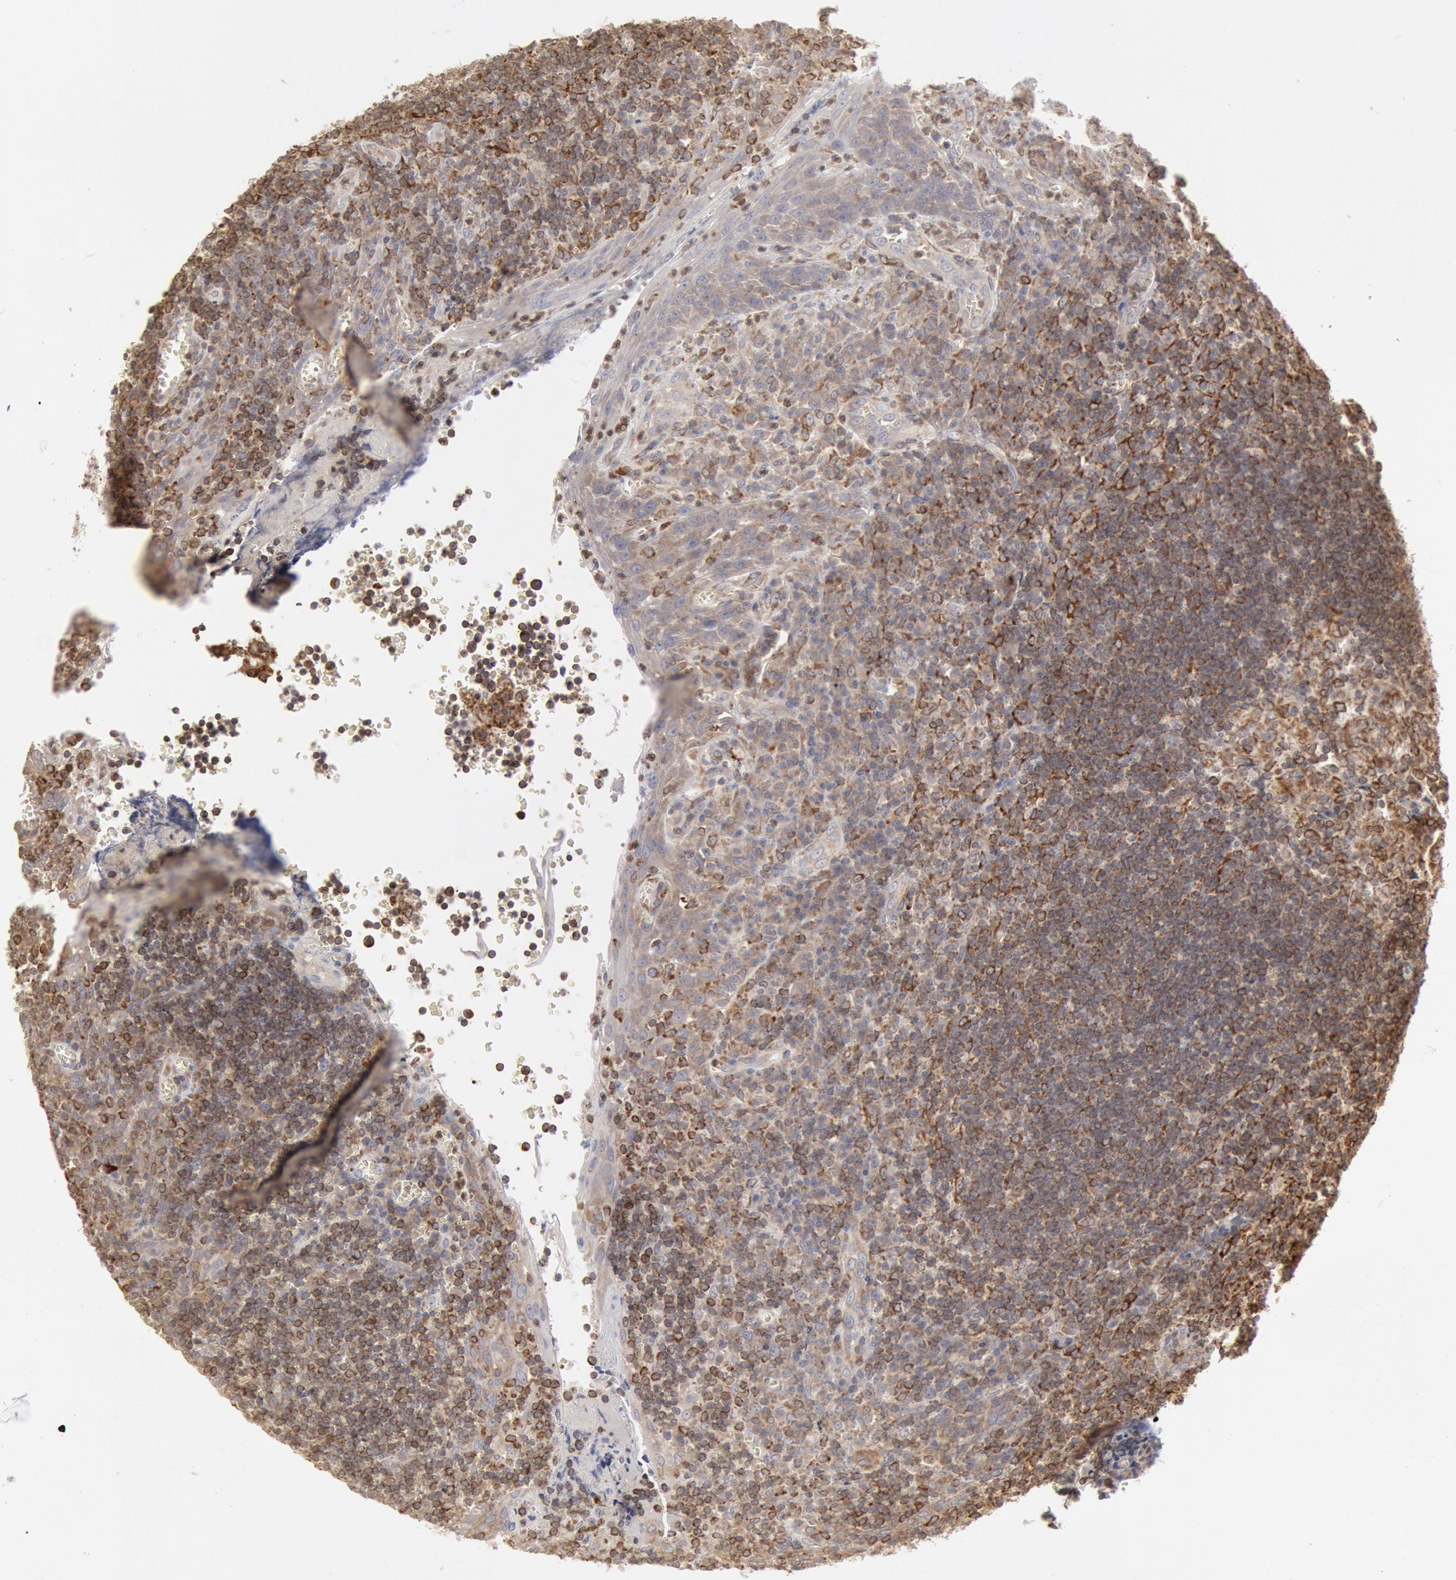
{"staining": {"intensity": "strong", "quantity": ">75%", "location": "cytoplasmic/membranous"}, "tissue": "tonsil", "cell_type": "Germinal center cells", "image_type": "normal", "snomed": [{"axis": "morphology", "description": "Normal tissue, NOS"}, {"axis": "topography", "description": "Tonsil"}], "caption": "Tonsil stained with a brown dye displays strong cytoplasmic/membranous positive staining in about >75% of germinal center cells.", "gene": "OSBPL8", "patient": {"sex": "male", "age": 20}}